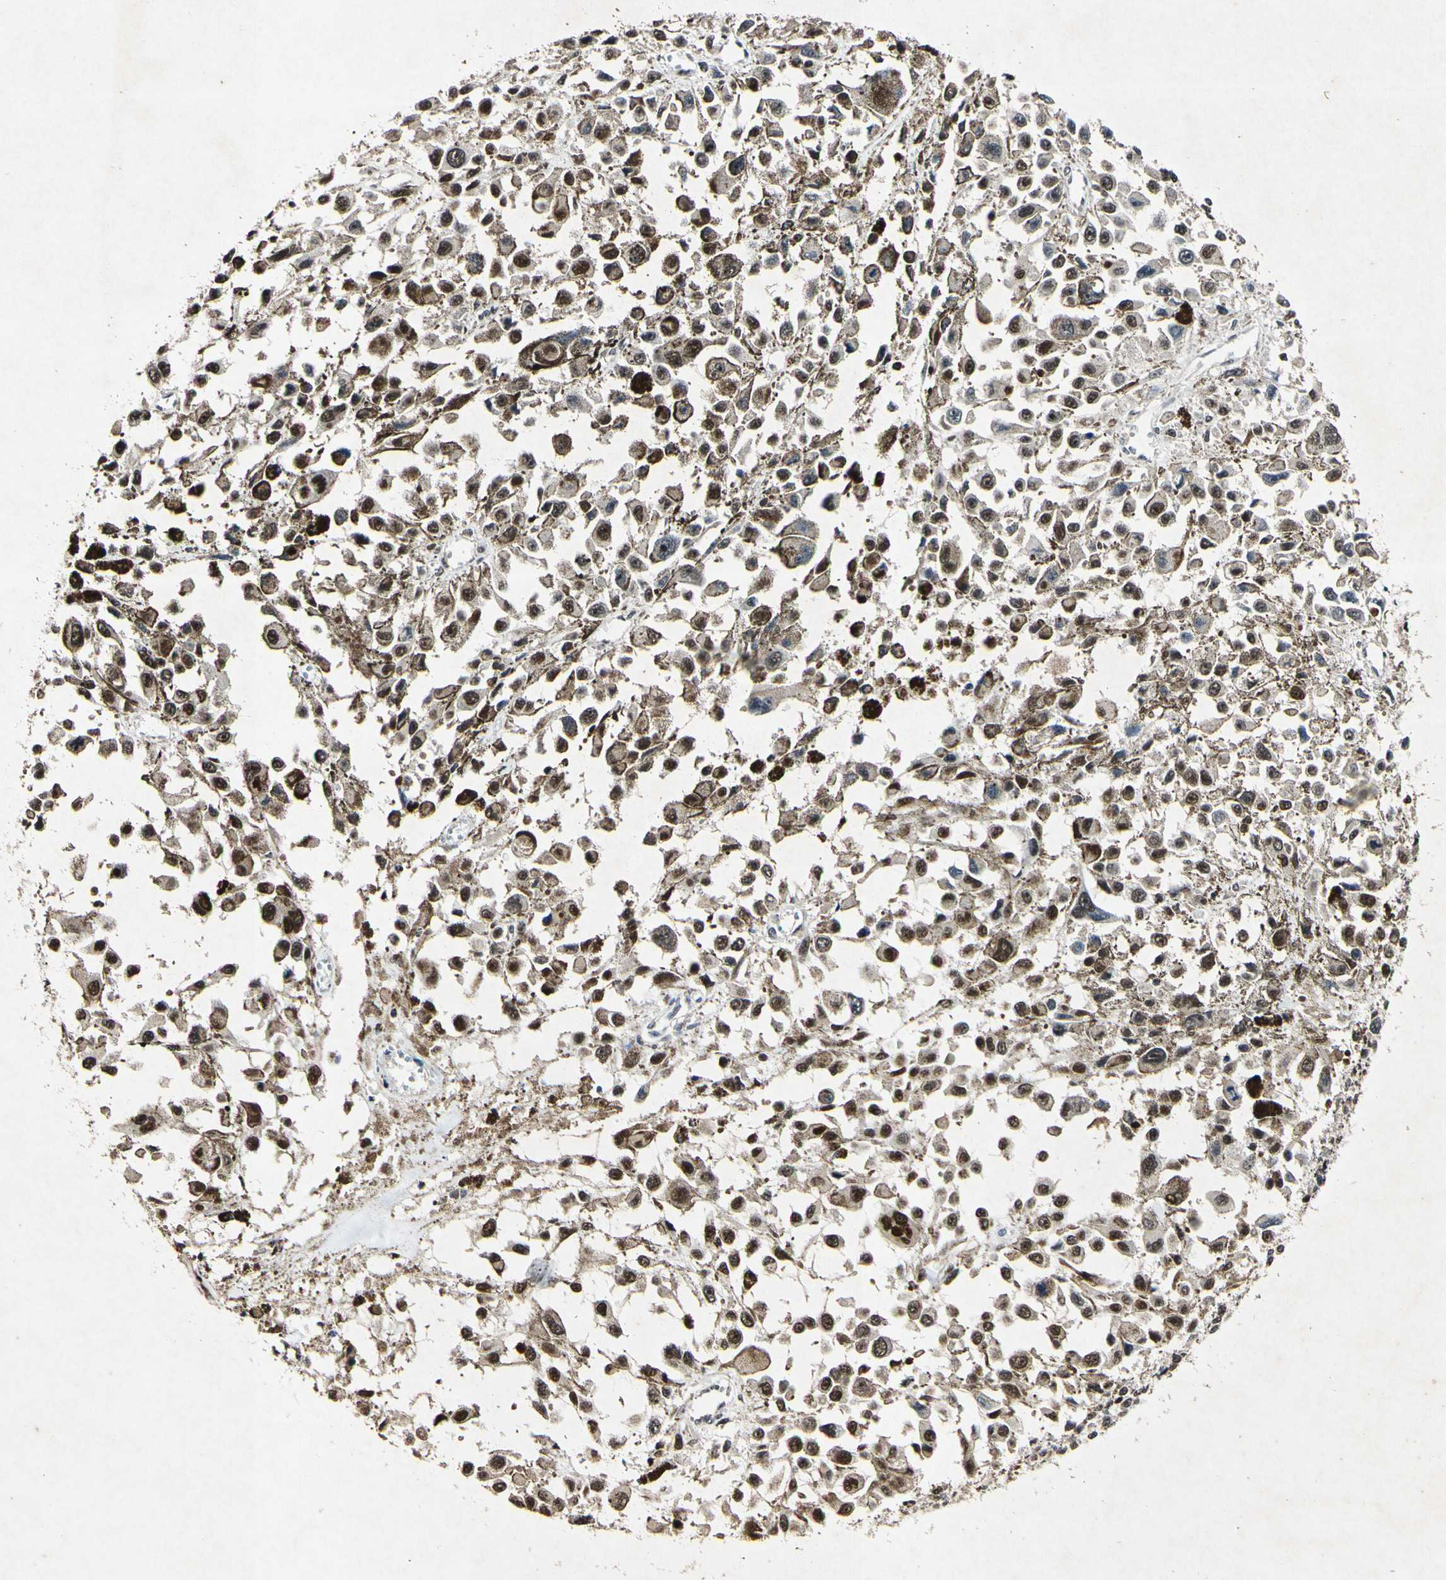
{"staining": {"intensity": "moderate", "quantity": ">75%", "location": "cytoplasmic/membranous,nuclear"}, "tissue": "melanoma", "cell_type": "Tumor cells", "image_type": "cancer", "snomed": [{"axis": "morphology", "description": "Malignant melanoma, Metastatic site"}, {"axis": "topography", "description": "Lymph node"}], "caption": "This micrograph displays IHC staining of melanoma, with medium moderate cytoplasmic/membranous and nuclear expression in about >75% of tumor cells.", "gene": "POLR2F", "patient": {"sex": "male", "age": 59}}